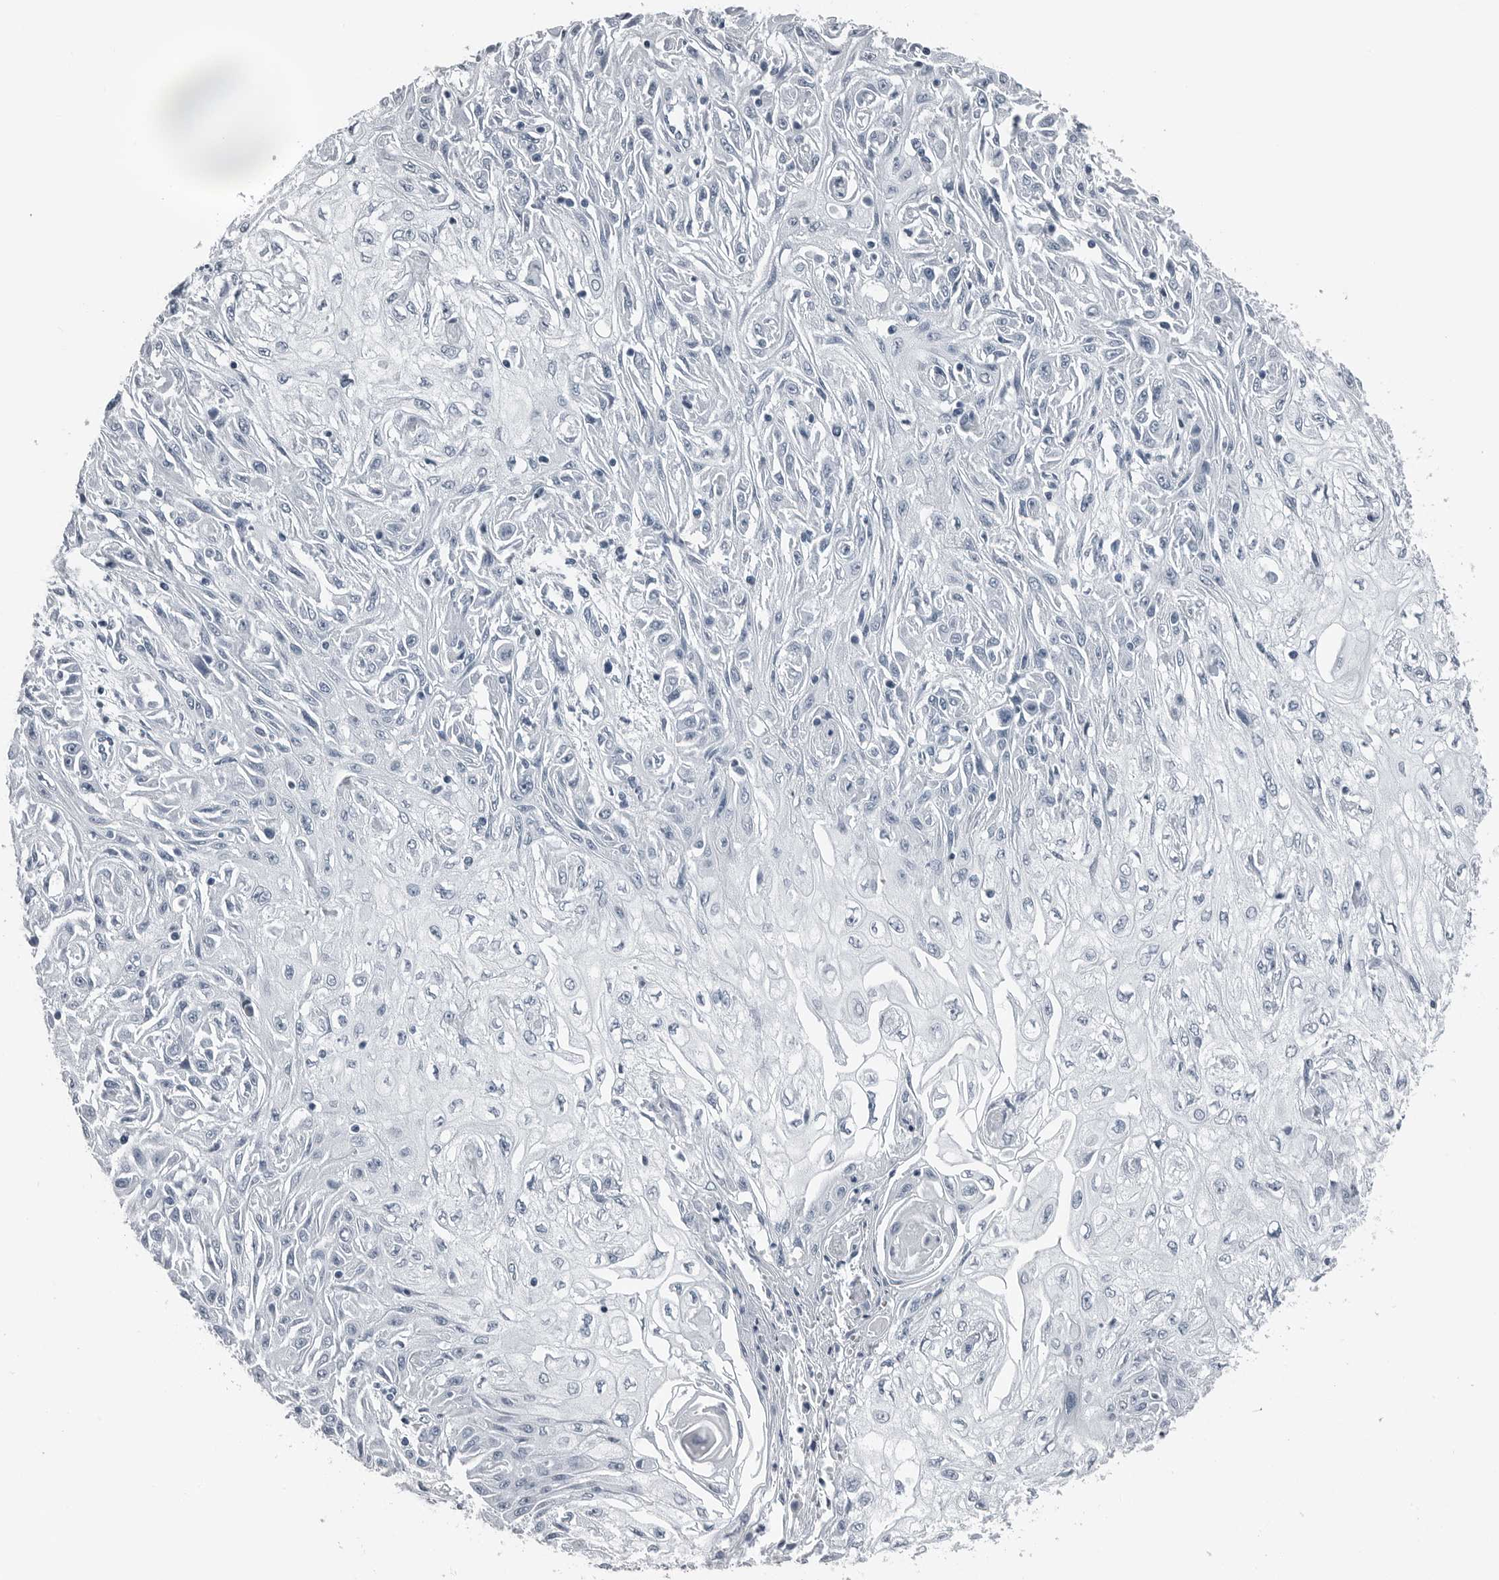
{"staining": {"intensity": "negative", "quantity": "none", "location": "none"}, "tissue": "skin cancer", "cell_type": "Tumor cells", "image_type": "cancer", "snomed": [{"axis": "morphology", "description": "Squamous cell carcinoma, NOS"}, {"axis": "morphology", "description": "Squamous cell carcinoma, metastatic, NOS"}, {"axis": "topography", "description": "Skin"}, {"axis": "topography", "description": "Lymph node"}], "caption": "The photomicrograph shows no significant positivity in tumor cells of skin squamous cell carcinoma.", "gene": "SPINK1", "patient": {"sex": "male", "age": 75}}